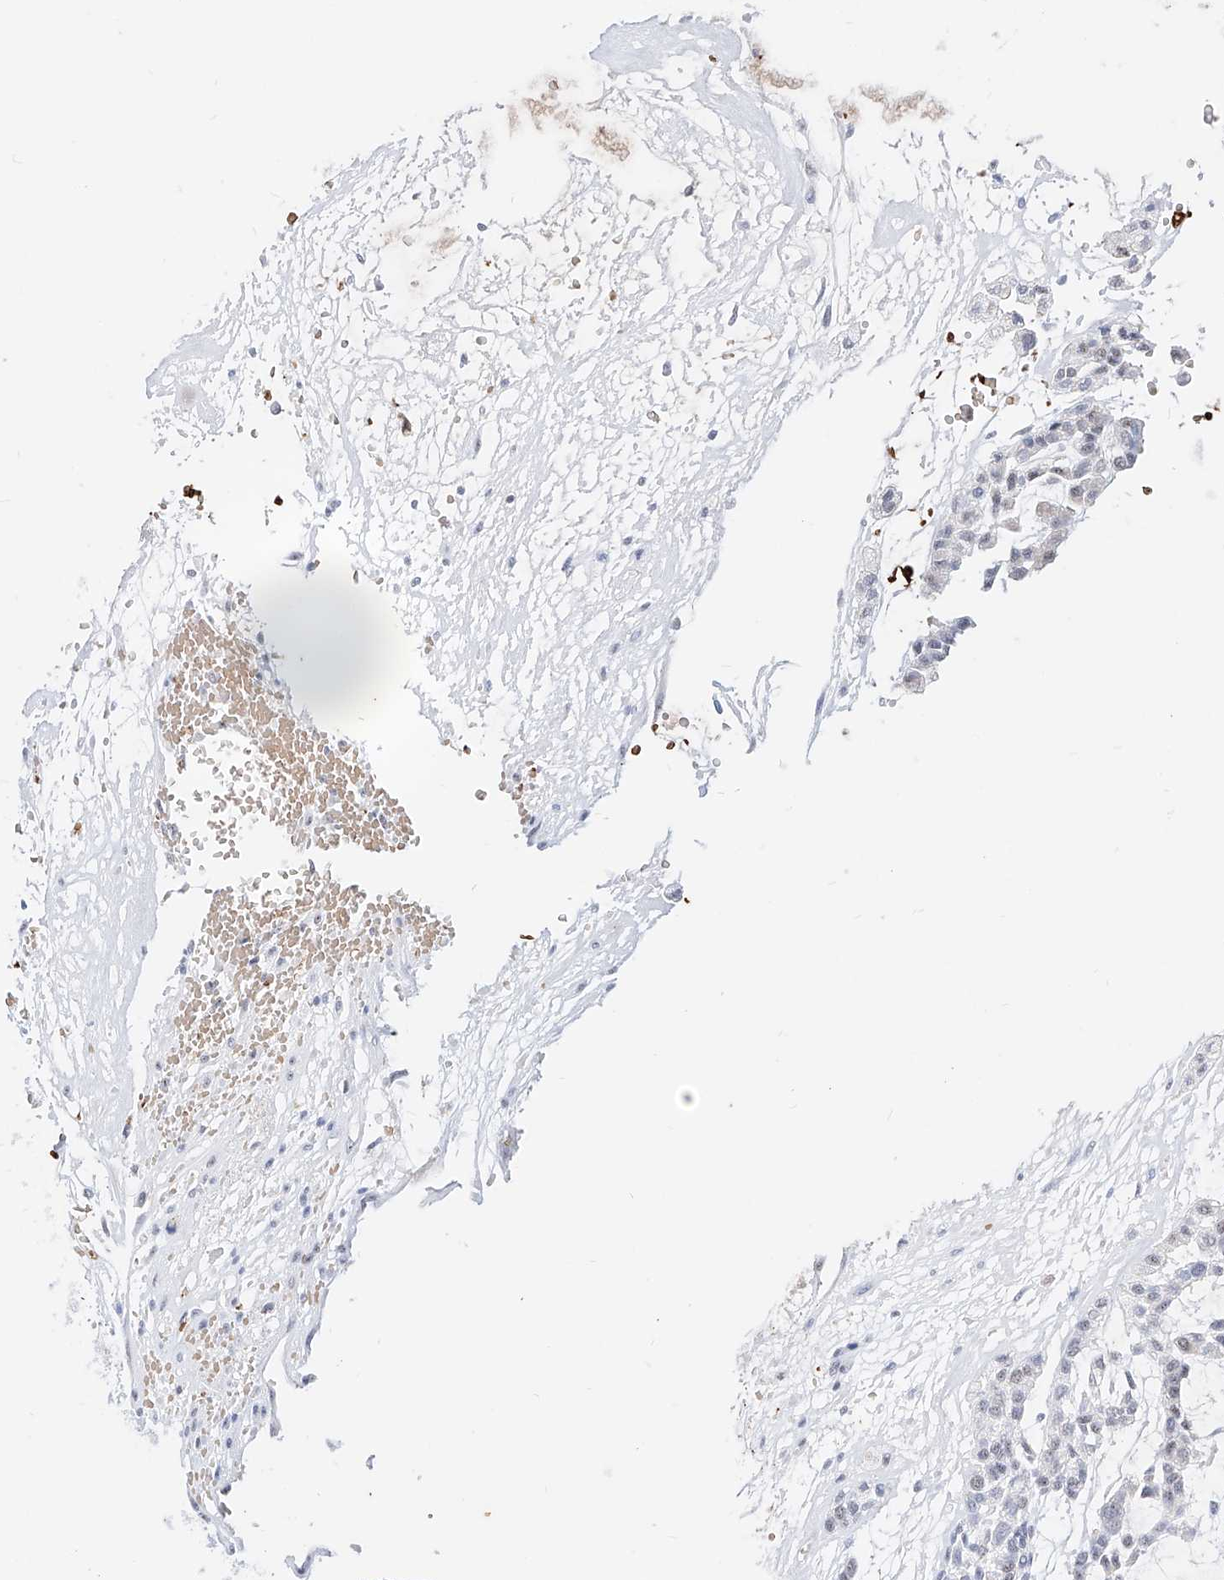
{"staining": {"intensity": "moderate", "quantity": "25%-75%", "location": "nuclear"}, "tissue": "head and neck cancer", "cell_type": "Tumor cells", "image_type": "cancer", "snomed": [{"axis": "morphology", "description": "Adenocarcinoma, NOS"}, {"axis": "morphology", "description": "Adenoma, NOS"}, {"axis": "topography", "description": "Head-Neck"}], "caption": "Human head and neck cancer stained with a protein marker displays moderate staining in tumor cells.", "gene": "ZFP42", "patient": {"sex": "female", "age": 55}}